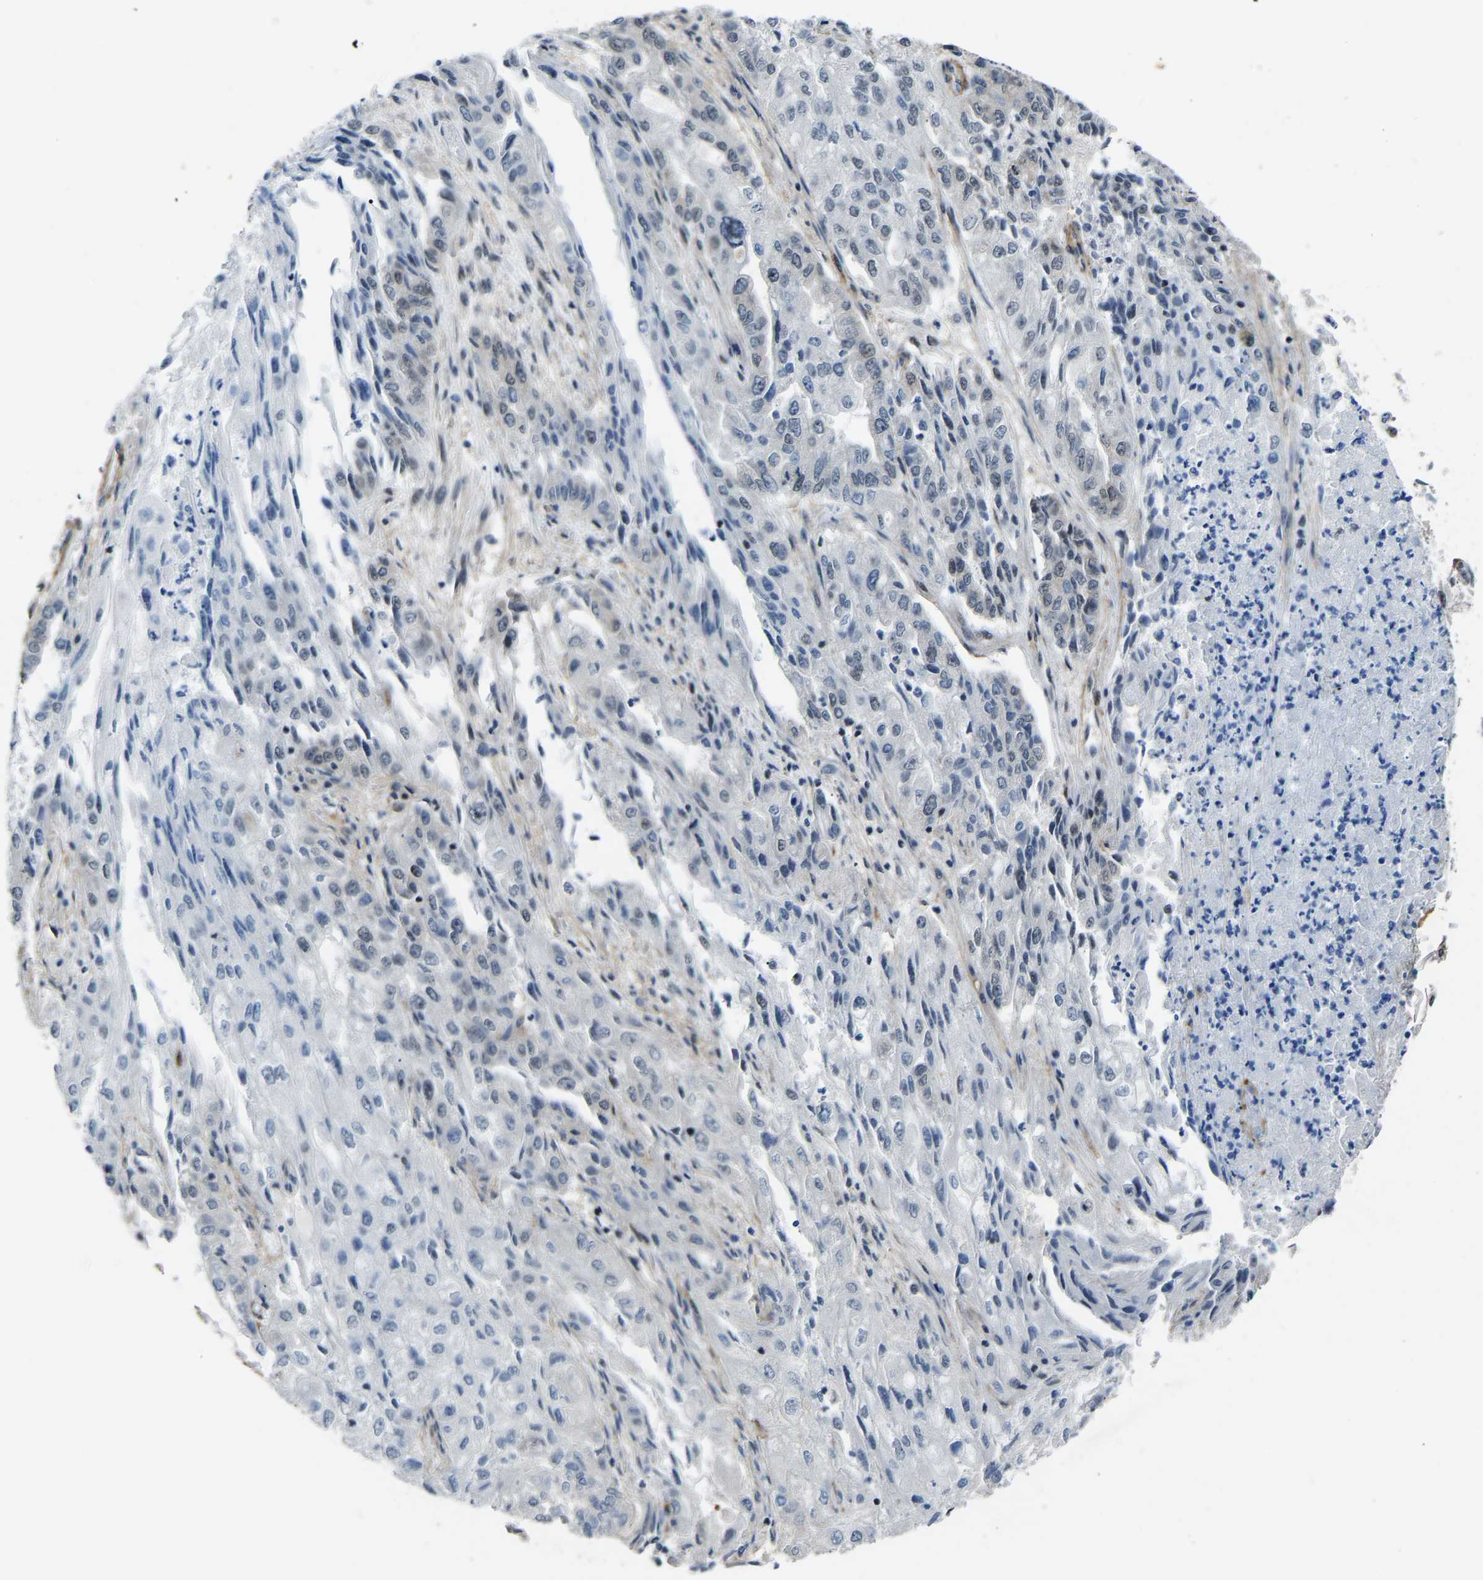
{"staining": {"intensity": "weak", "quantity": "<25%", "location": "nuclear"}, "tissue": "endometrial cancer", "cell_type": "Tumor cells", "image_type": "cancer", "snomed": [{"axis": "morphology", "description": "Adenocarcinoma, NOS"}, {"axis": "topography", "description": "Endometrium"}], "caption": "This is an IHC image of human adenocarcinoma (endometrial). There is no expression in tumor cells.", "gene": "DDX5", "patient": {"sex": "female", "age": 49}}